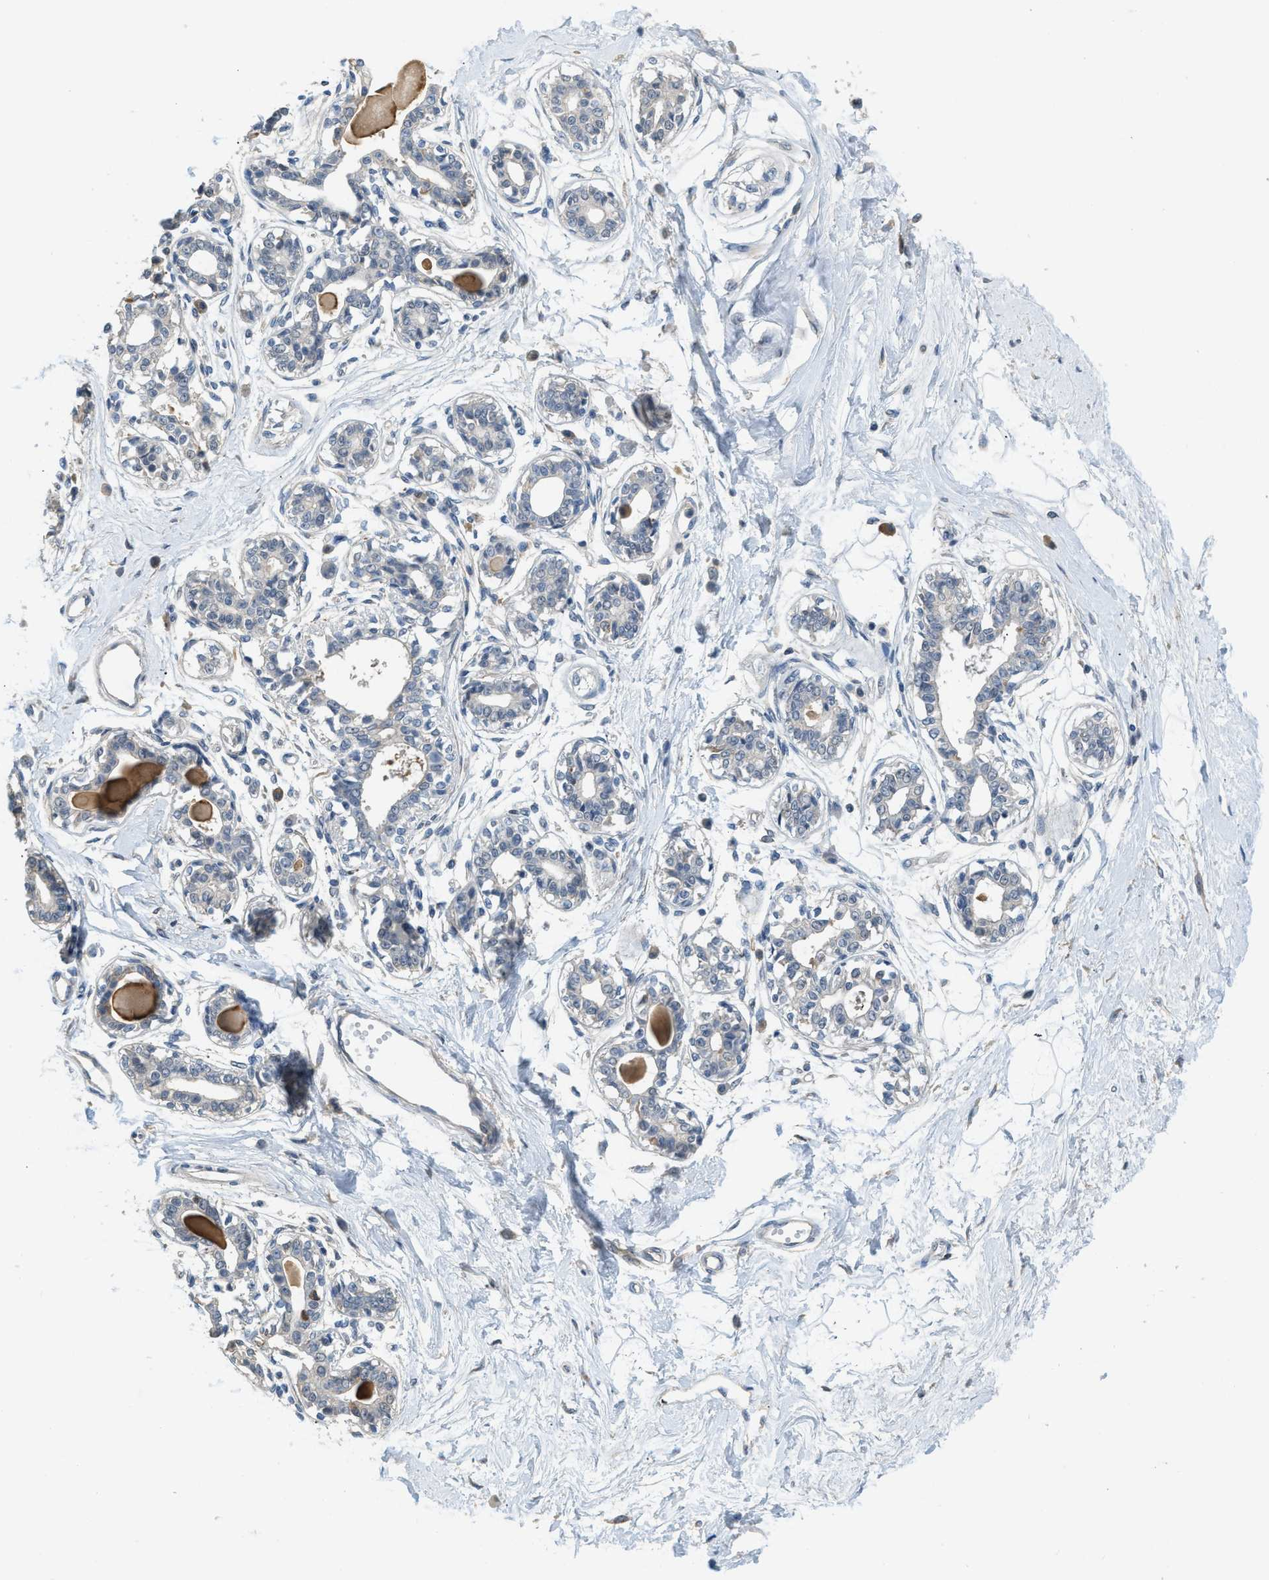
{"staining": {"intensity": "negative", "quantity": "none", "location": "none"}, "tissue": "breast", "cell_type": "Adipocytes", "image_type": "normal", "snomed": [{"axis": "morphology", "description": "Normal tissue, NOS"}, {"axis": "topography", "description": "Breast"}], "caption": "Micrograph shows no protein staining in adipocytes of normal breast.", "gene": "TMEM154", "patient": {"sex": "female", "age": 45}}